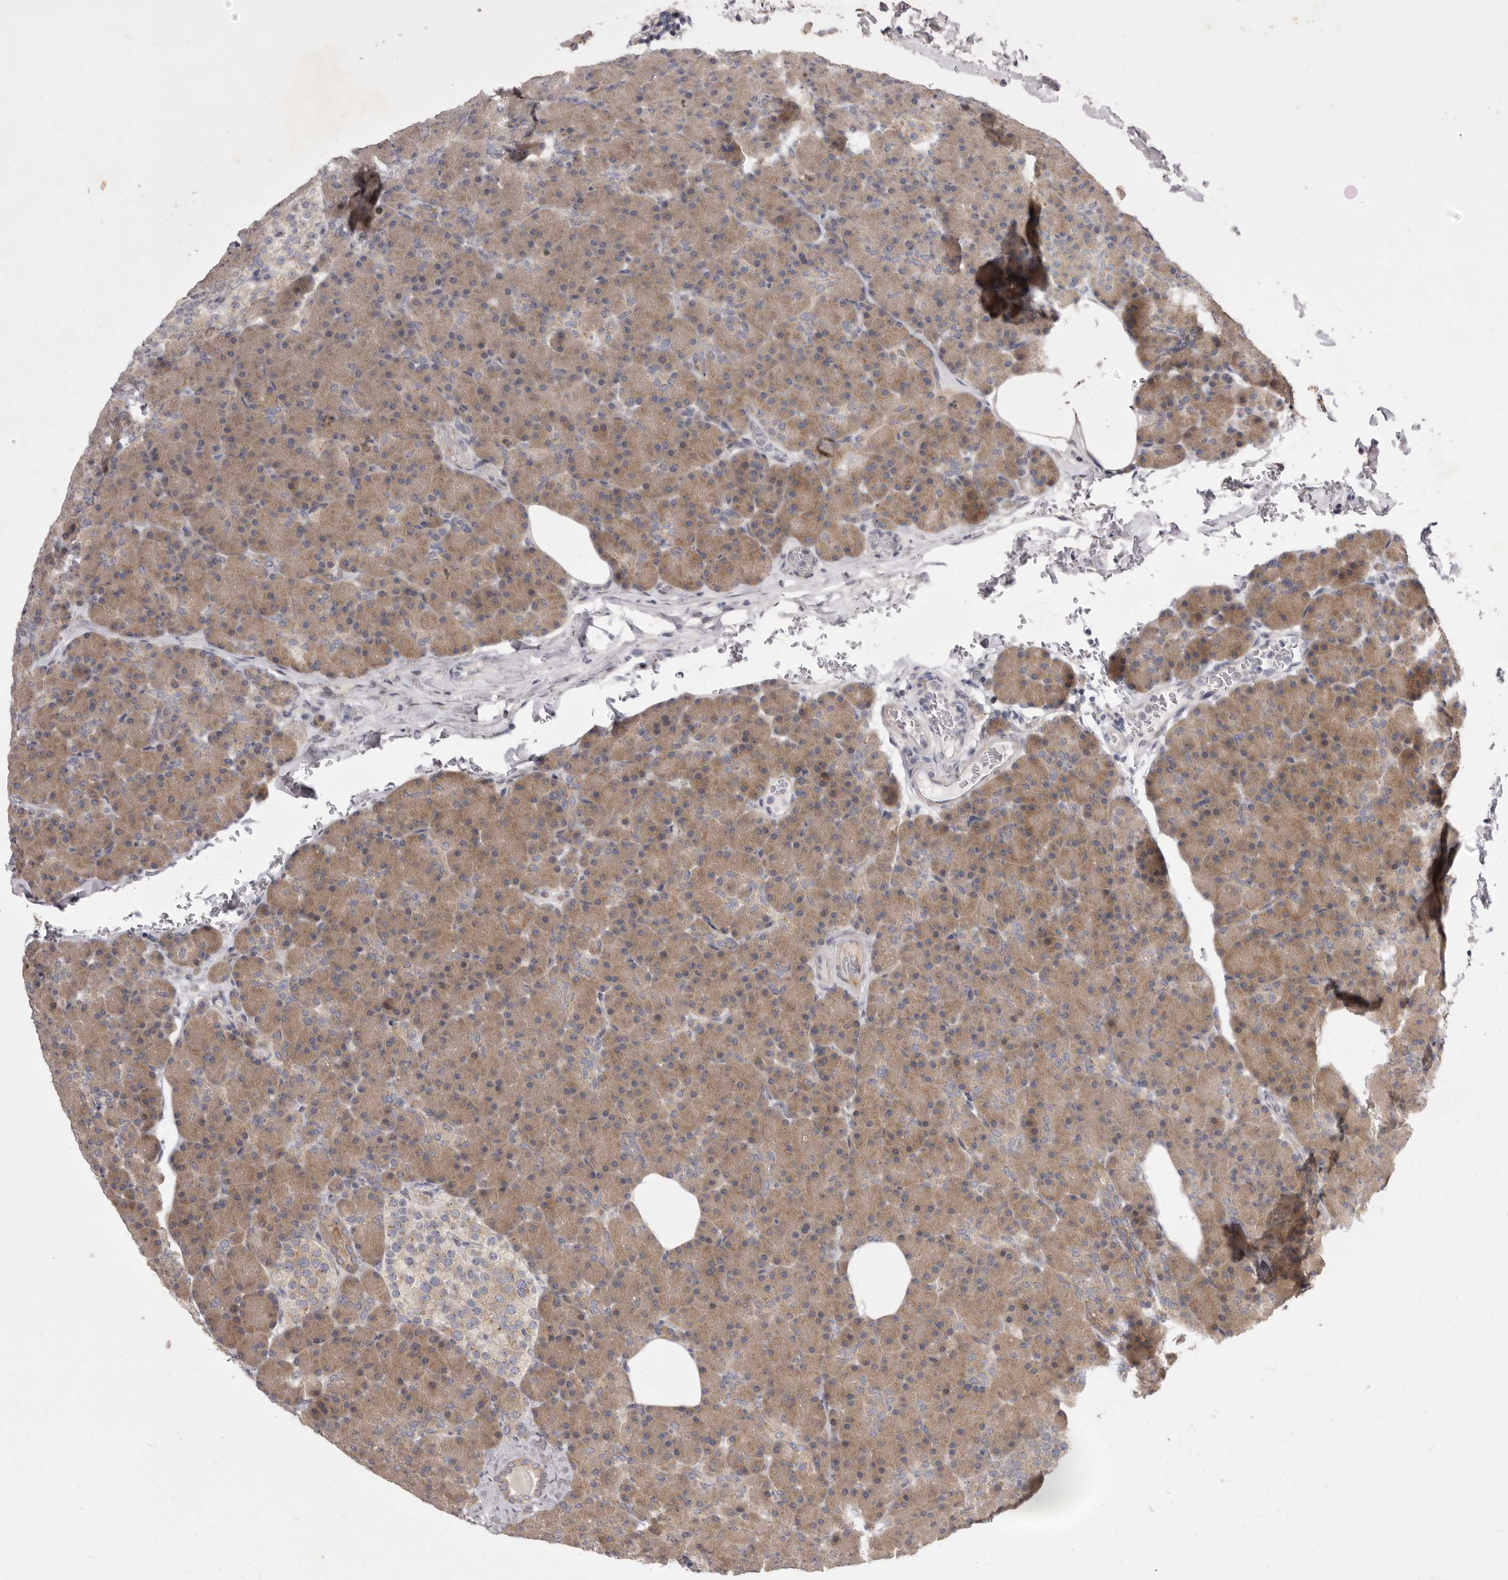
{"staining": {"intensity": "moderate", "quantity": ">75%", "location": "cytoplasmic/membranous"}, "tissue": "pancreas", "cell_type": "Exocrine glandular cells", "image_type": "normal", "snomed": [{"axis": "morphology", "description": "Normal tissue, NOS"}, {"axis": "topography", "description": "Pancreas"}], "caption": "This photomicrograph displays normal pancreas stained with IHC to label a protein in brown. The cytoplasmic/membranous of exocrine glandular cells show moderate positivity for the protein. Nuclei are counter-stained blue.", "gene": "TBC1D8B", "patient": {"sex": "female", "age": 43}}